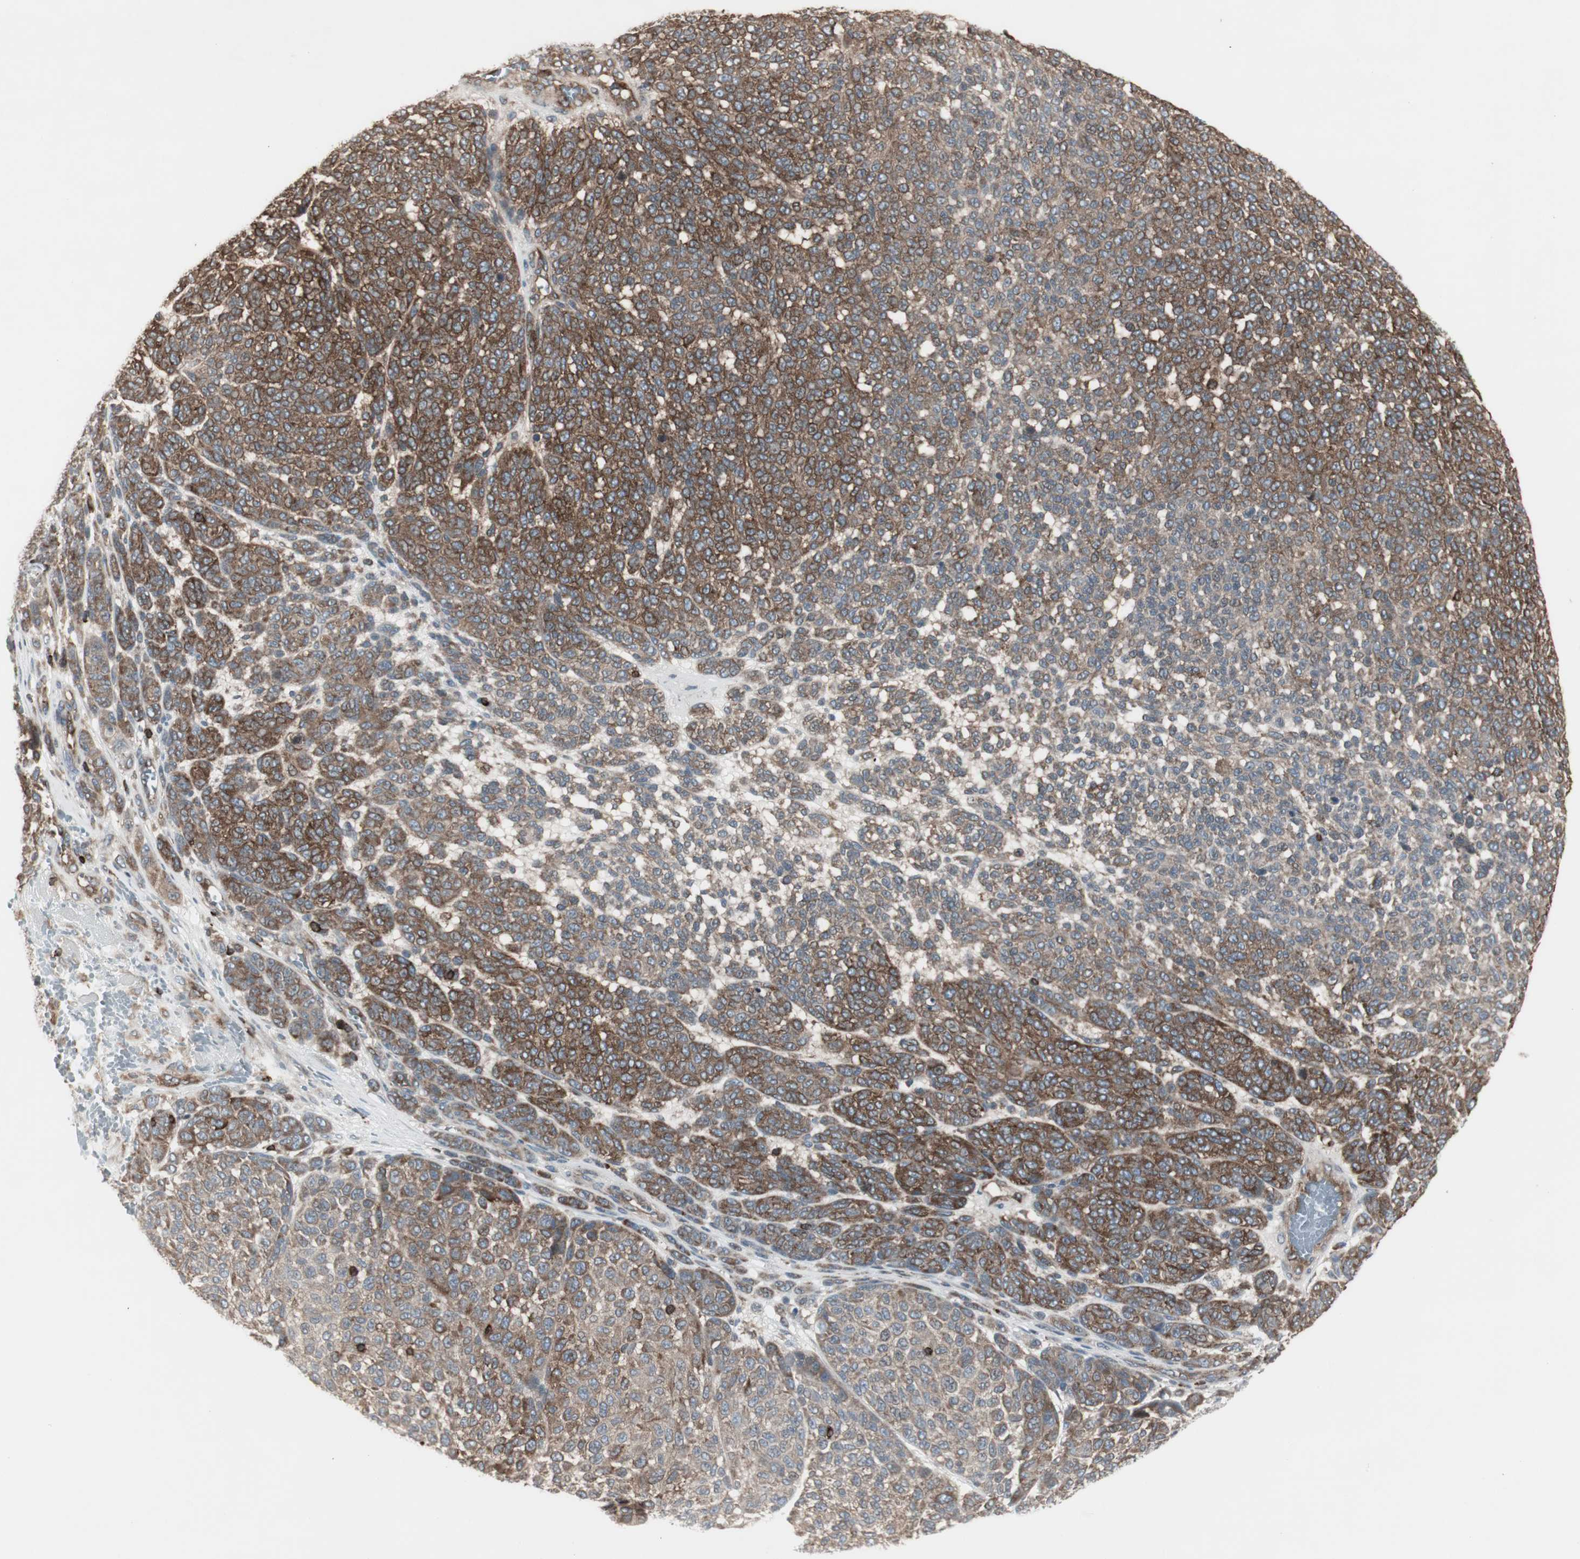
{"staining": {"intensity": "moderate", "quantity": "25%-75%", "location": "cytoplasmic/membranous"}, "tissue": "melanoma", "cell_type": "Tumor cells", "image_type": "cancer", "snomed": [{"axis": "morphology", "description": "Malignant melanoma, NOS"}, {"axis": "topography", "description": "Skin"}], "caption": "IHC image of human melanoma stained for a protein (brown), which demonstrates medium levels of moderate cytoplasmic/membranous positivity in approximately 25%-75% of tumor cells.", "gene": "ARHGEF1", "patient": {"sex": "male", "age": 59}}